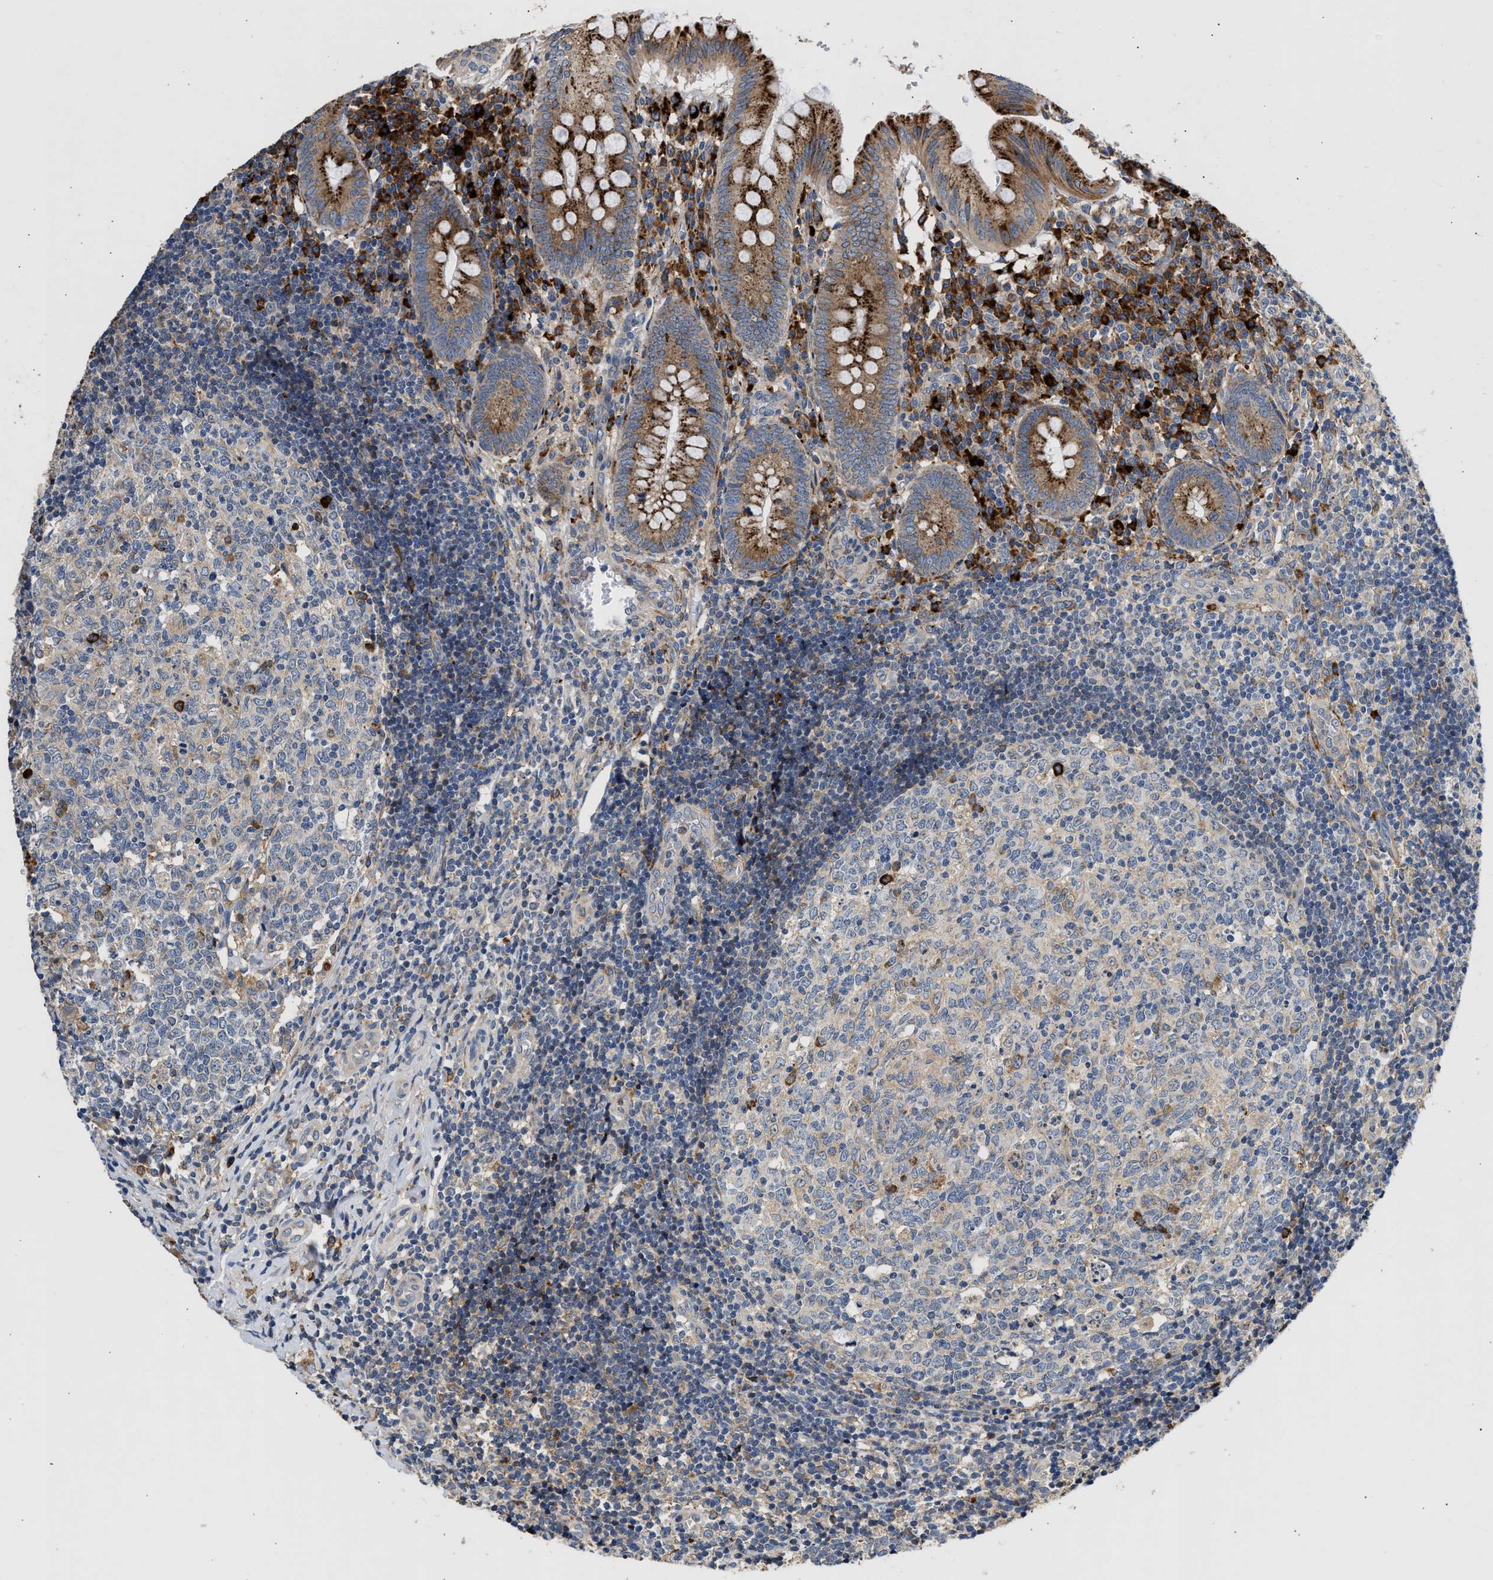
{"staining": {"intensity": "strong", "quantity": ">75%", "location": "cytoplasmic/membranous"}, "tissue": "appendix", "cell_type": "Glandular cells", "image_type": "normal", "snomed": [{"axis": "morphology", "description": "Normal tissue, NOS"}, {"axis": "topography", "description": "Appendix"}], "caption": "Immunohistochemical staining of unremarkable appendix reveals high levels of strong cytoplasmic/membranous positivity in approximately >75% of glandular cells. The staining was performed using DAB (3,3'-diaminobenzidine), with brown indicating positive protein expression. Nuclei are stained blue with hematoxylin.", "gene": "AMZ1", "patient": {"sex": "male", "age": 8}}